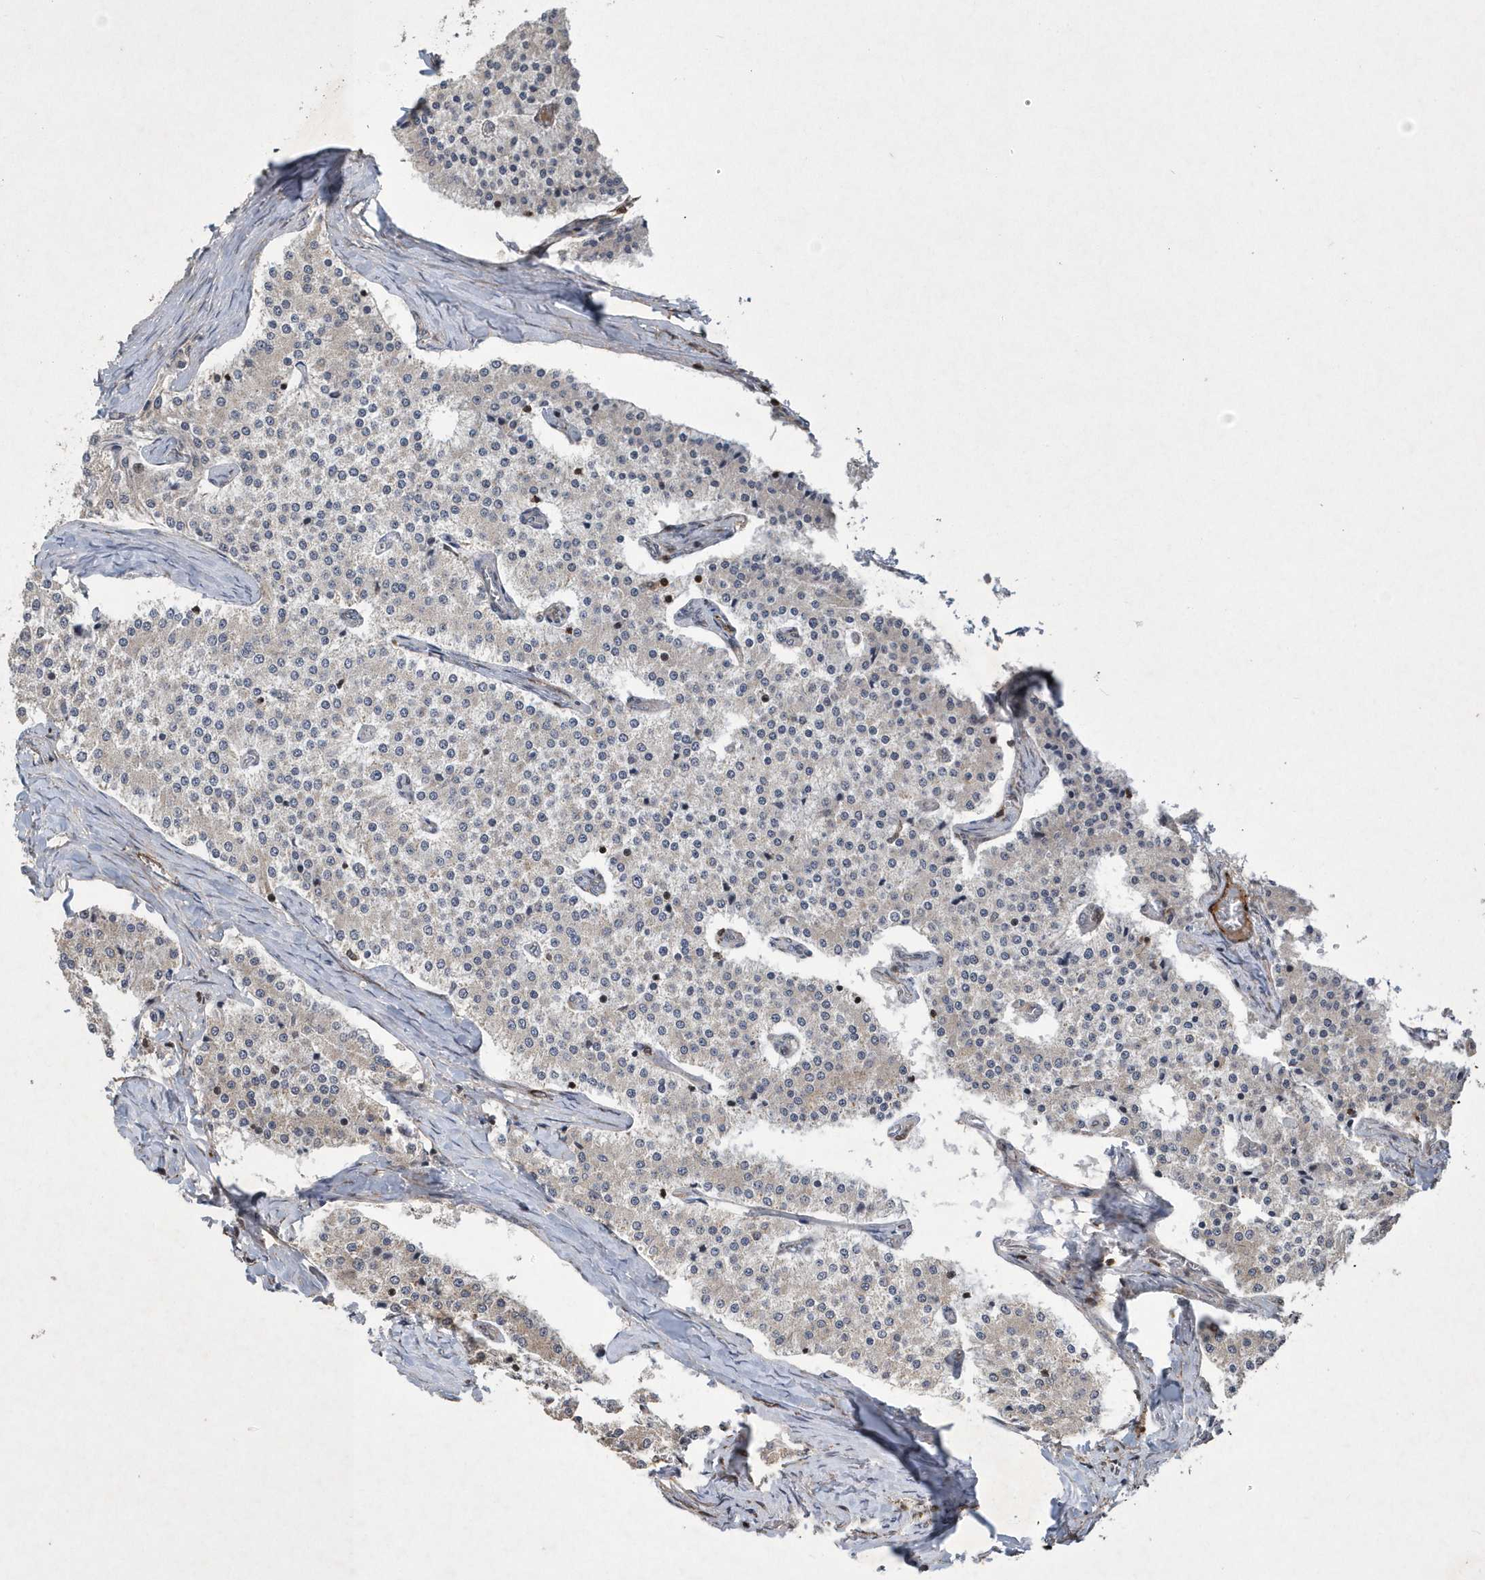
{"staining": {"intensity": "negative", "quantity": "none", "location": "none"}, "tissue": "carcinoid", "cell_type": "Tumor cells", "image_type": "cancer", "snomed": [{"axis": "morphology", "description": "Carcinoid, malignant, NOS"}, {"axis": "topography", "description": "Colon"}], "caption": "IHC micrograph of neoplastic tissue: carcinoid stained with DAB shows no significant protein expression in tumor cells. Nuclei are stained in blue.", "gene": "N4BP2", "patient": {"sex": "female", "age": 52}}